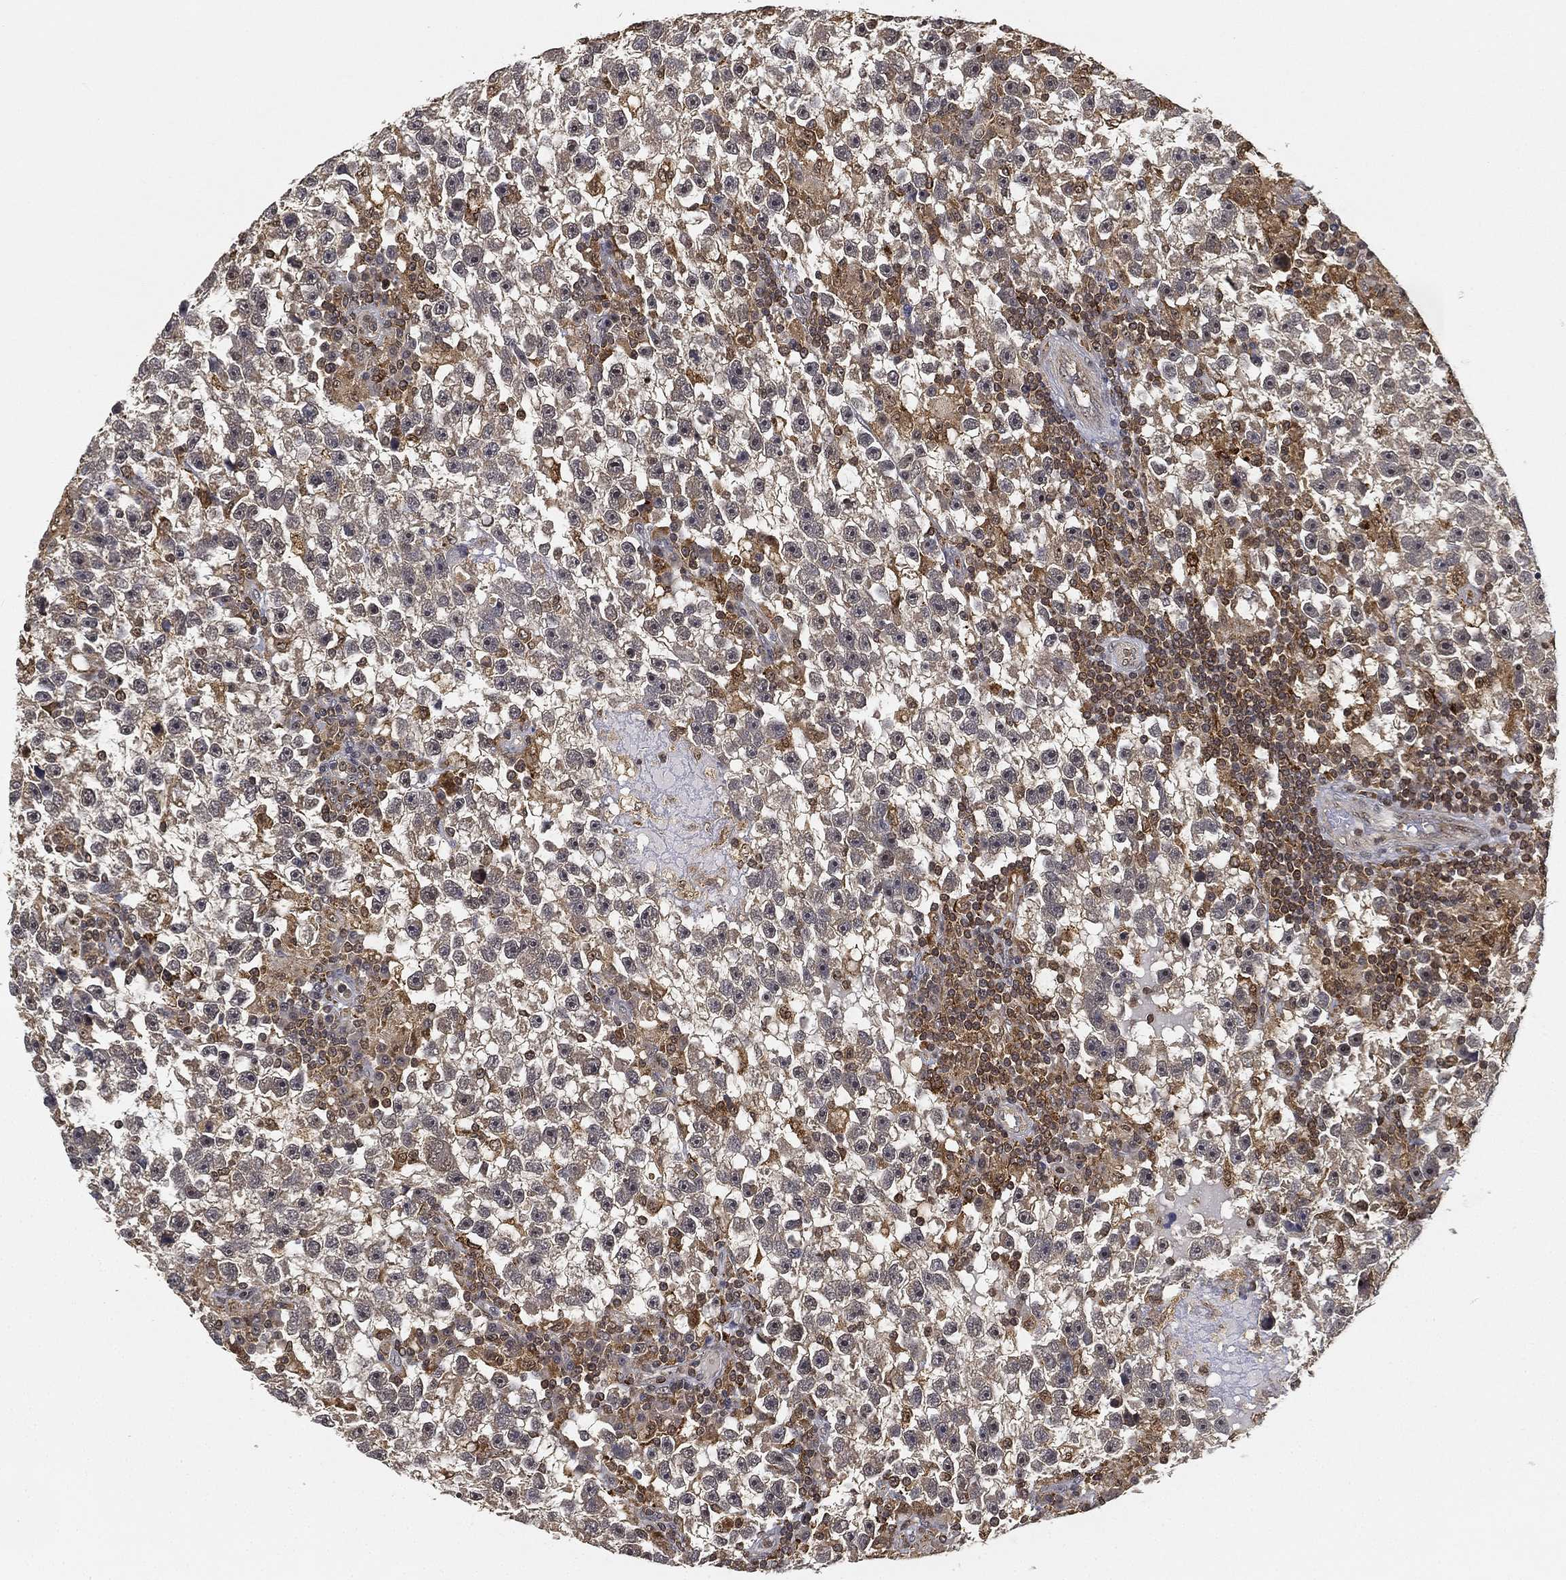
{"staining": {"intensity": "negative", "quantity": "none", "location": "none"}, "tissue": "testis cancer", "cell_type": "Tumor cells", "image_type": "cancer", "snomed": [{"axis": "morphology", "description": "Seminoma, NOS"}, {"axis": "topography", "description": "Testis"}], "caption": "A high-resolution histopathology image shows immunohistochemistry staining of testis cancer, which demonstrates no significant staining in tumor cells. (DAB IHC with hematoxylin counter stain).", "gene": "WDR26", "patient": {"sex": "male", "age": 47}}